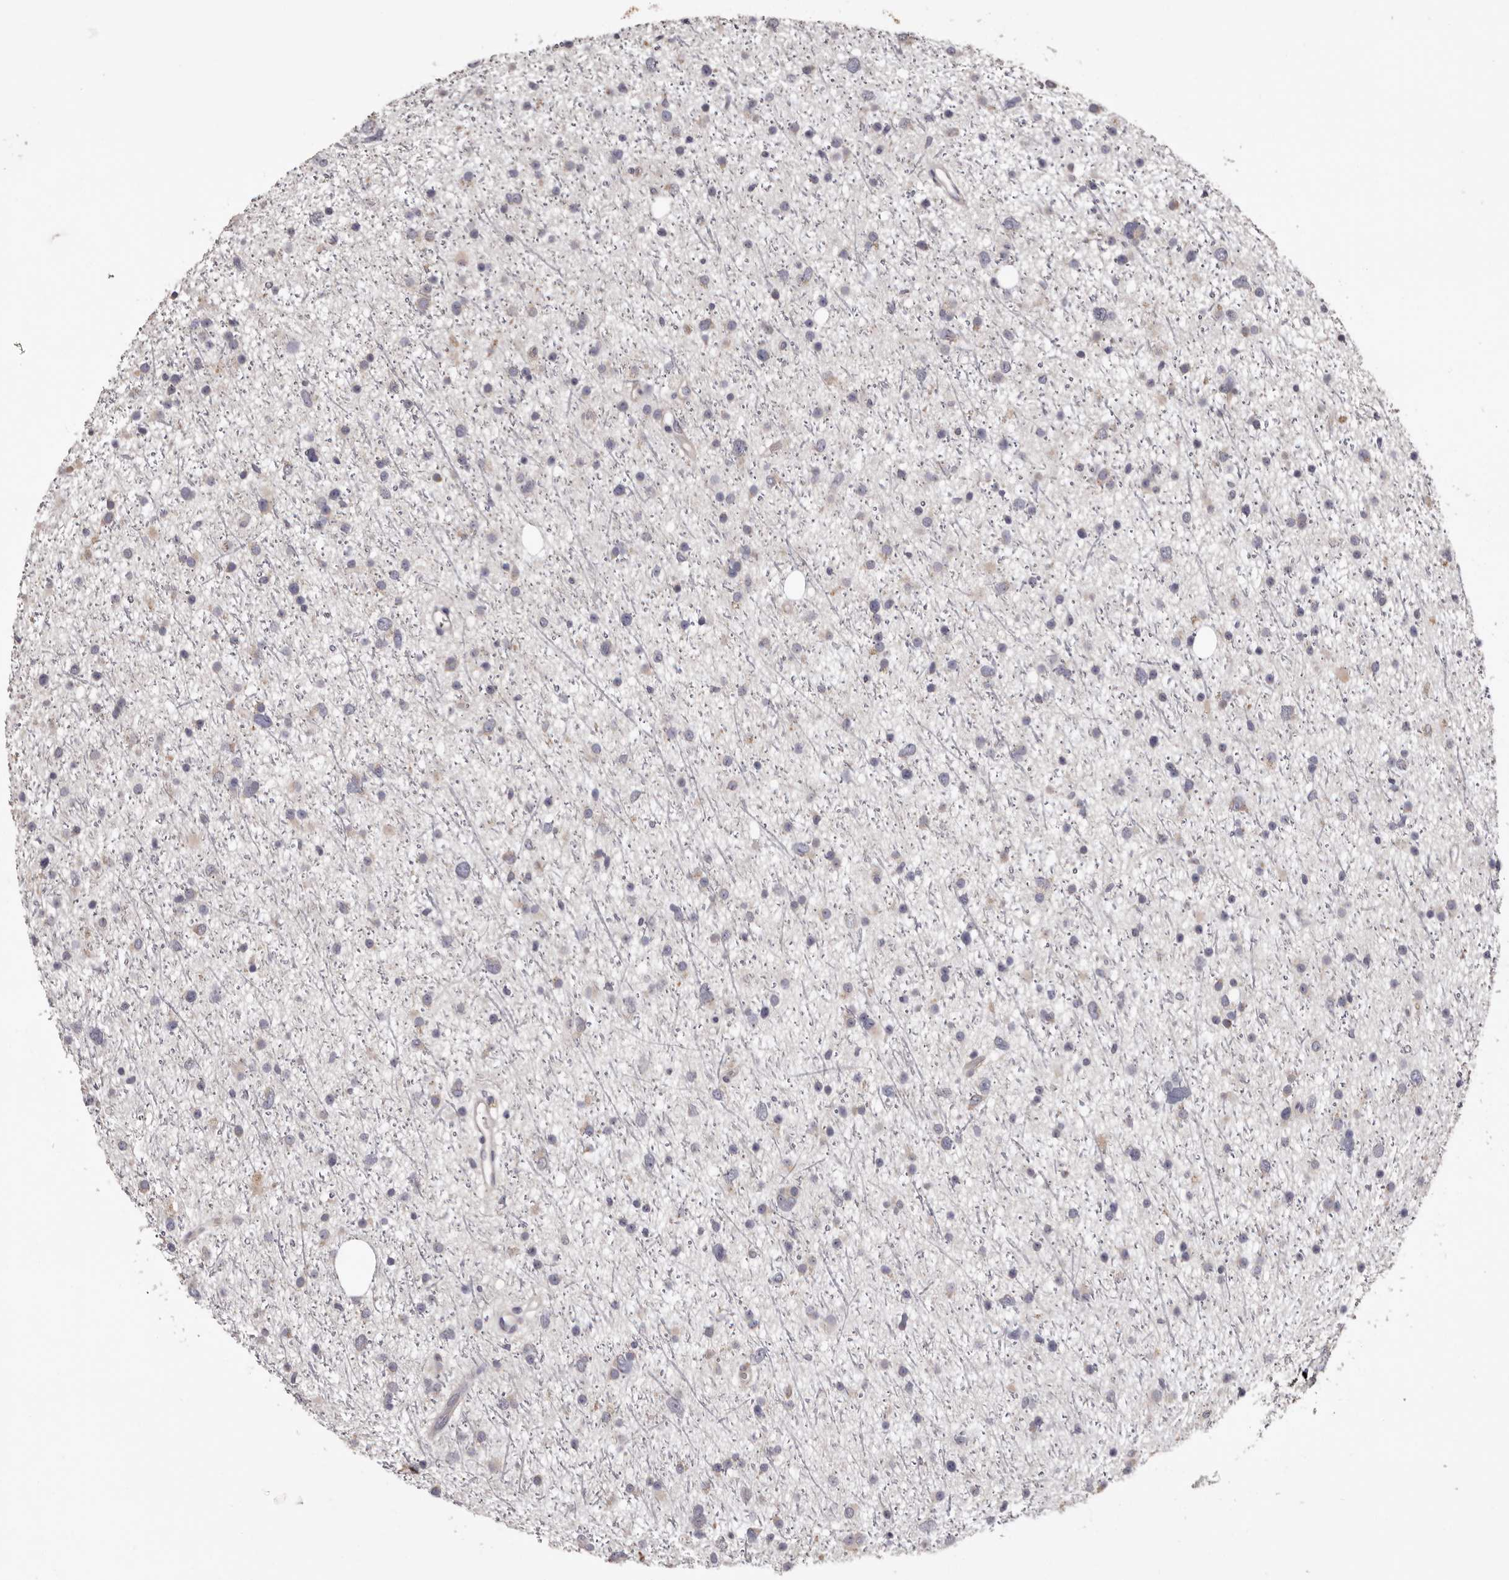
{"staining": {"intensity": "weak", "quantity": "<25%", "location": "cytoplasmic/membranous"}, "tissue": "glioma", "cell_type": "Tumor cells", "image_type": "cancer", "snomed": [{"axis": "morphology", "description": "Glioma, malignant, Low grade"}, {"axis": "topography", "description": "Cerebral cortex"}], "caption": "A high-resolution photomicrograph shows immunohistochemistry (IHC) staining of glioma, which reveals no significant staining in tumor cells.", "gene": "ETNK1", "patient": {"sex": "female", "age": 39}}